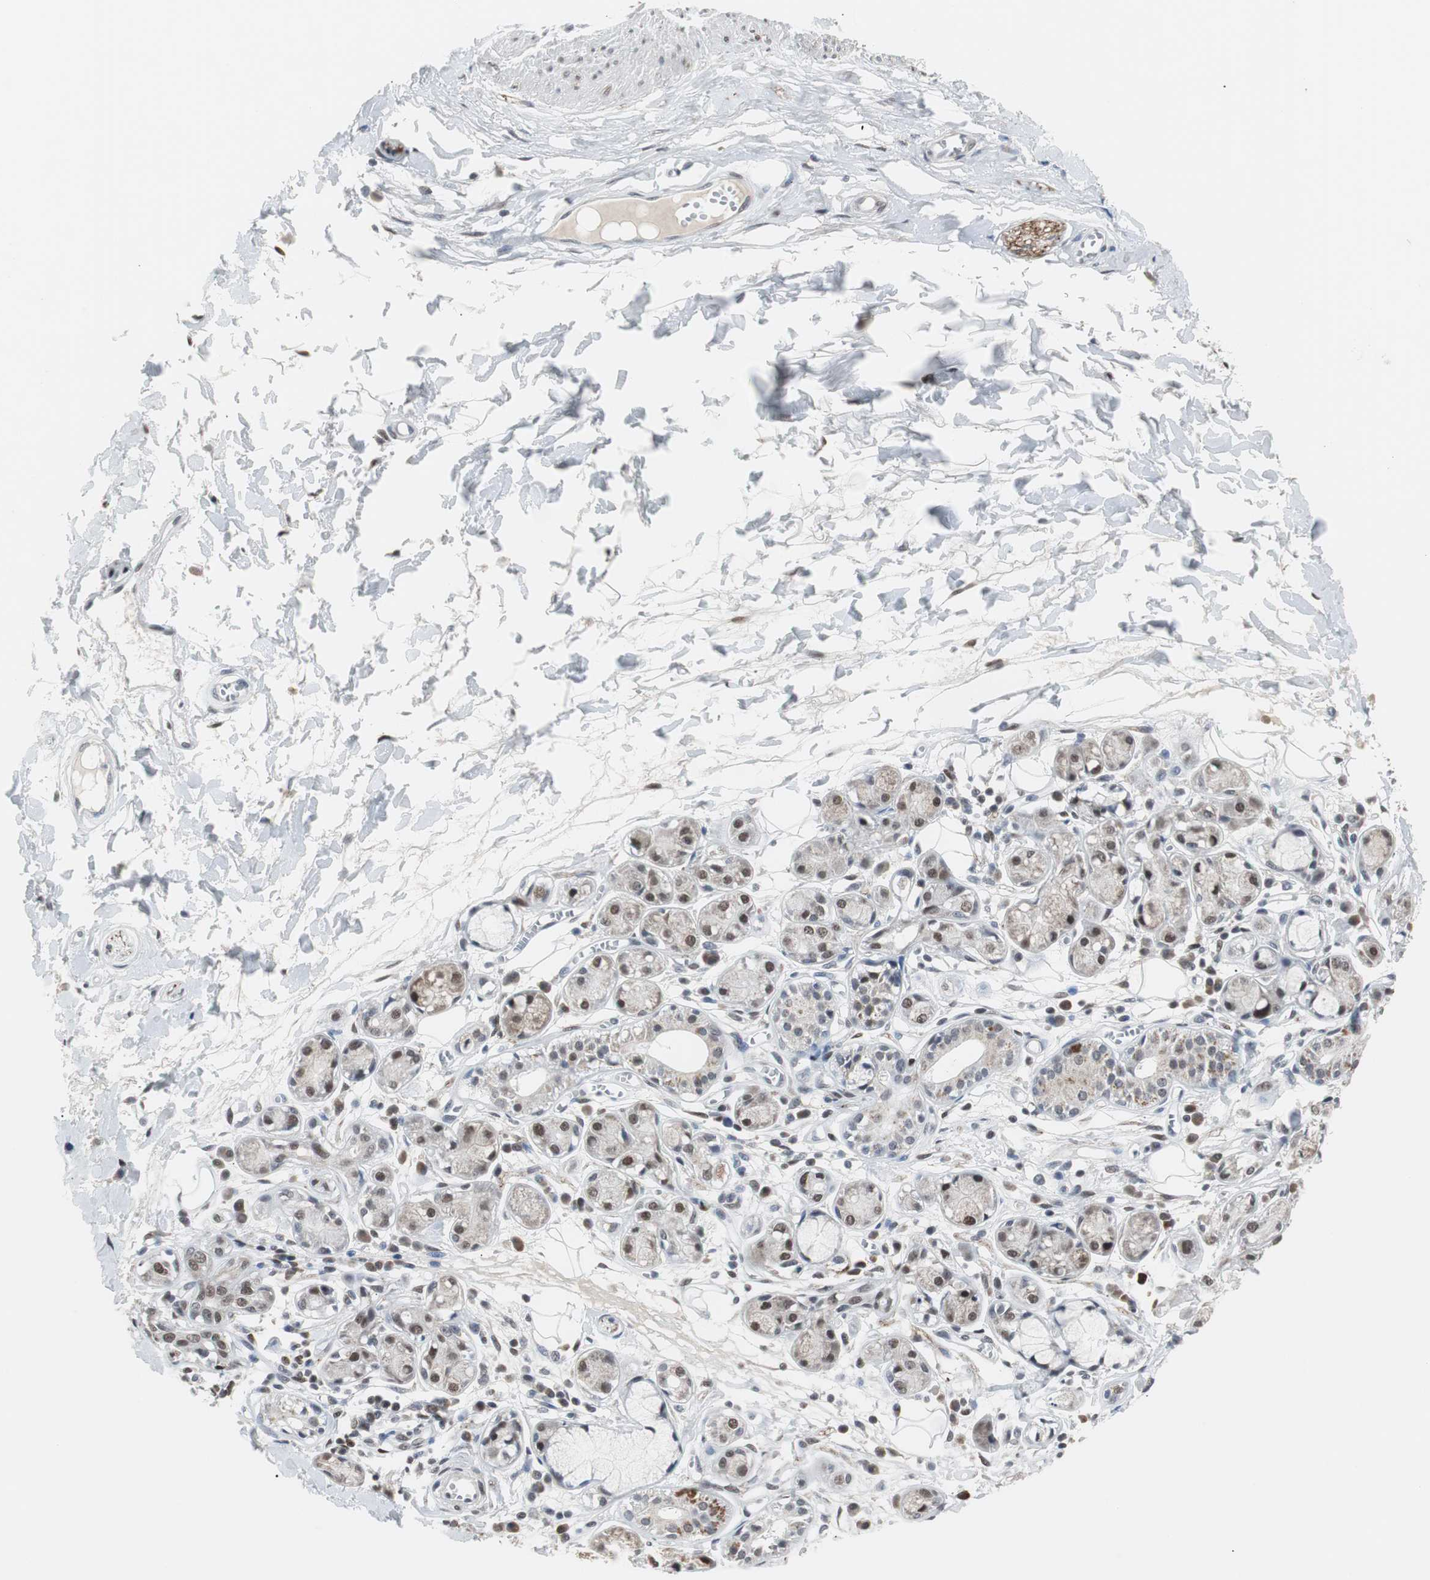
{"staining": {"intensity": "weak", "quantity": "<25%", "location": "cytoplasmic/membranous"}, "tissue": "adipose tissue", "cell_type": "Adipocytes", "image_type": "normal", "snomed": [{"axis": "morphology", "description": "Normal tissue, NOS"}, {"axis": "morphology", "description": "Inflammation, NOS"}, {"axis": "topography", "description": "Salivary gland"}, {"axis": "topography", "description": "Peripheral nerve tissue"}], "caption": "IHC photomicrograph of benign human adipose tissue stained for a protein (brown), which displays no expression in adipocytes.", "gene": "ZHX2", "patient": {"sex": "female", "age": 75}}